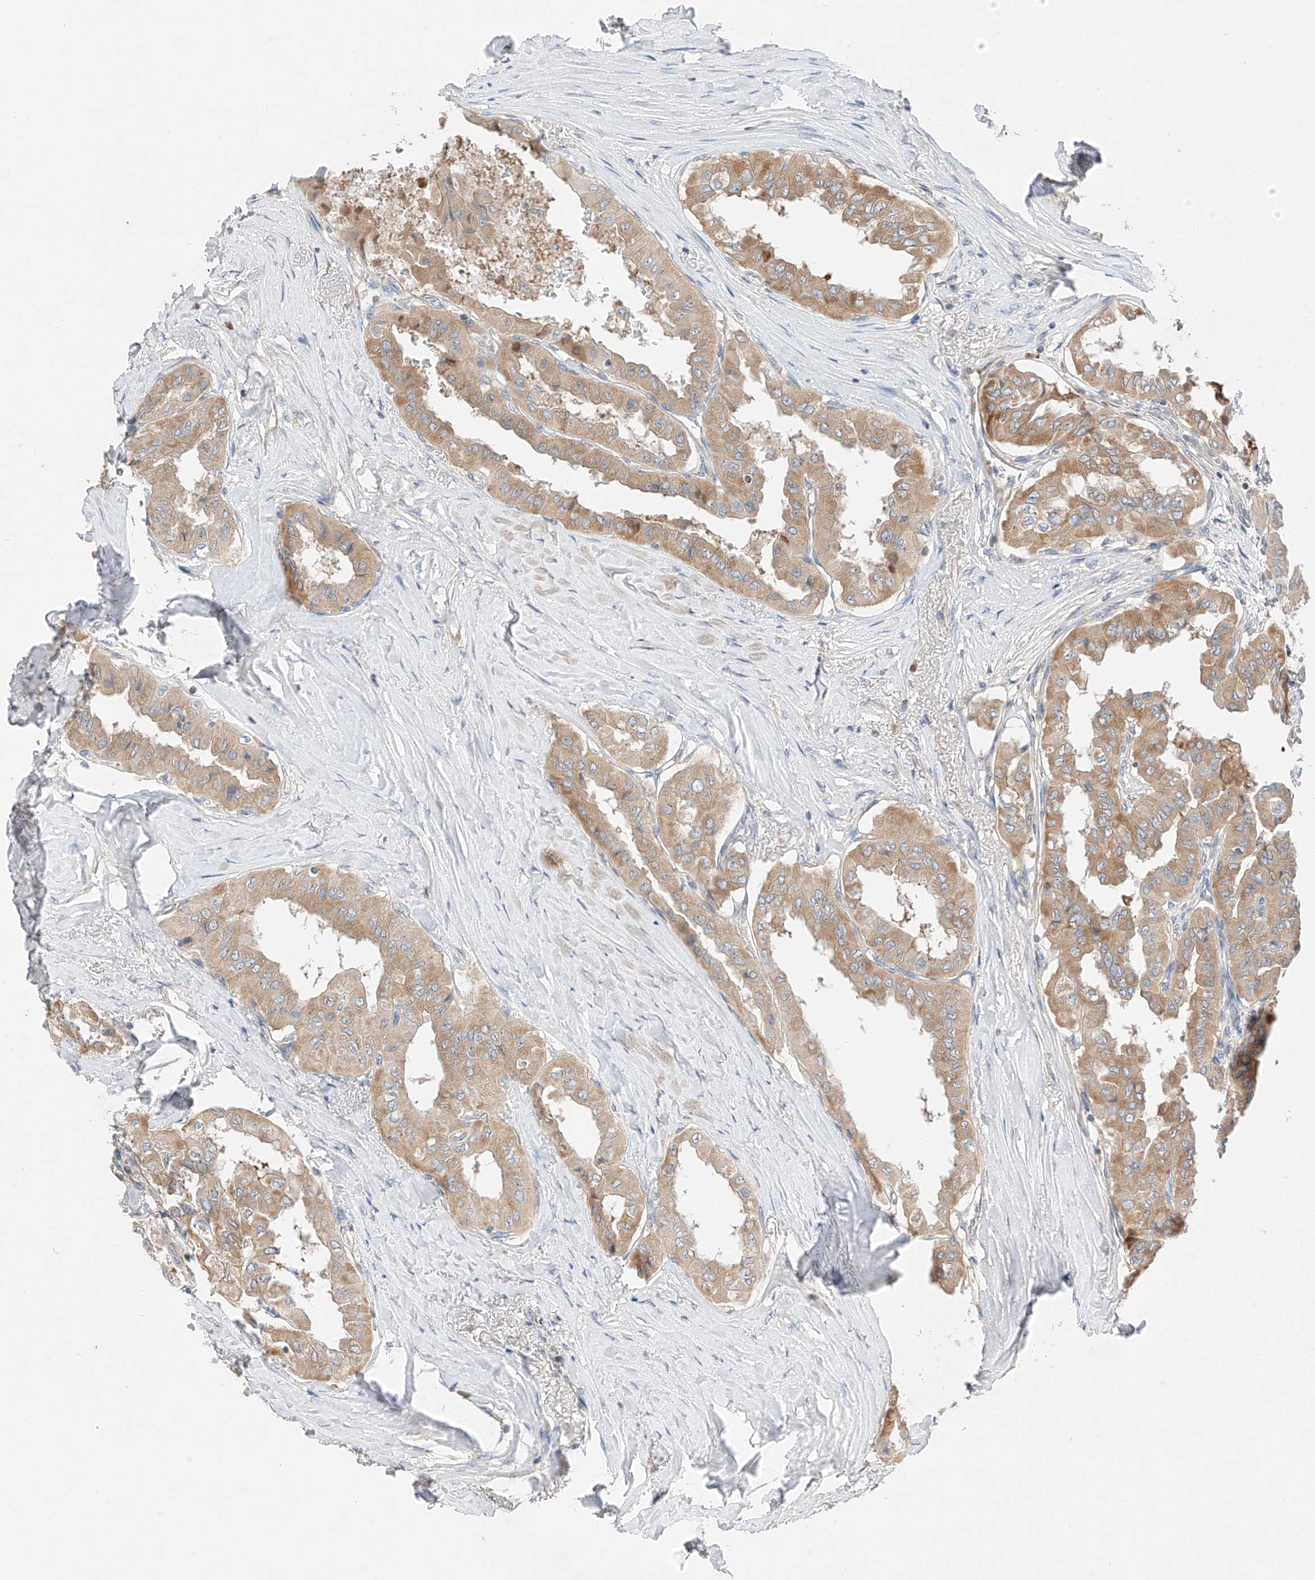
{"staining": {"intensity": "moderate", "quantity": ">75%", "location": "cytoplasmic/membranous"}, "tissue": "thyroid cancer", "cell_type": "Tumor cells", "image_type": "cancer", "snomed": [{"axis": "morphology", "description": "Papillary adenocarcinoma, NOS"}, {"axis": "topography", "description": "Thyroid gland"}], "caption": "Protein expression analysis of human papillary adenocarcinoma (thyroid) reveals moderate cytoplasmic/membranous positivity in about >75% of tumor cells.", "gene": "RUSC1", "patient": {"sex": "female", "age": 59}}